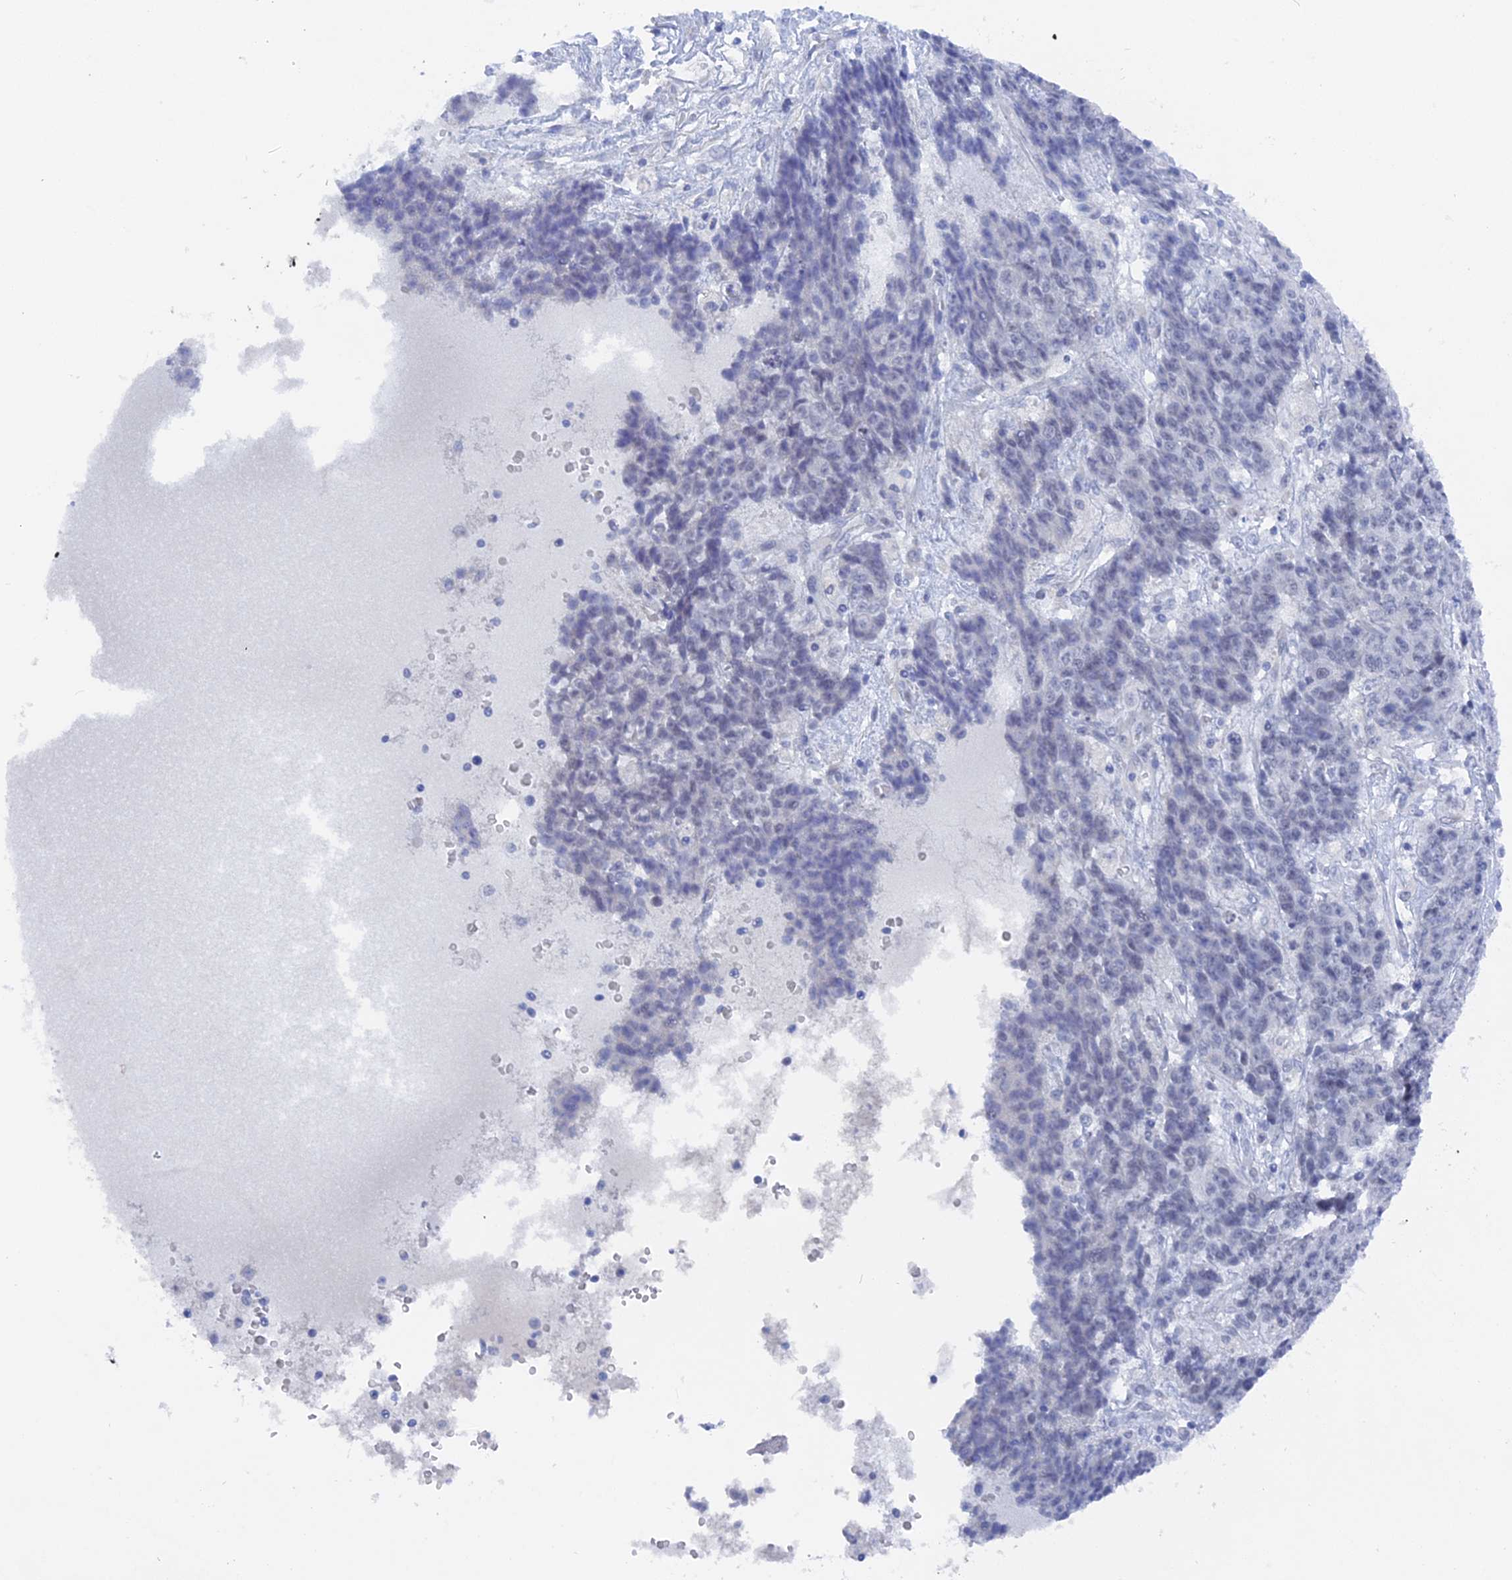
{"staining": {"intensity": "negative", "quantity": "none", "location": "none"}, "tissue": "ovarian cancer", "cell_type": "Tumor cells", "image_type": "cancer", "snomed": [{"axis": "morphology", "description": "Carcinoma, endometroid"}, {"axis": "topography", "description": "Ovary"}], "caption": "DAB immunohistochemical staining of ovarian cancer exhibits no significant positivity in tumor cells.", "gene": "DACT3", "patient": {"sex": "female", "age": 42}}